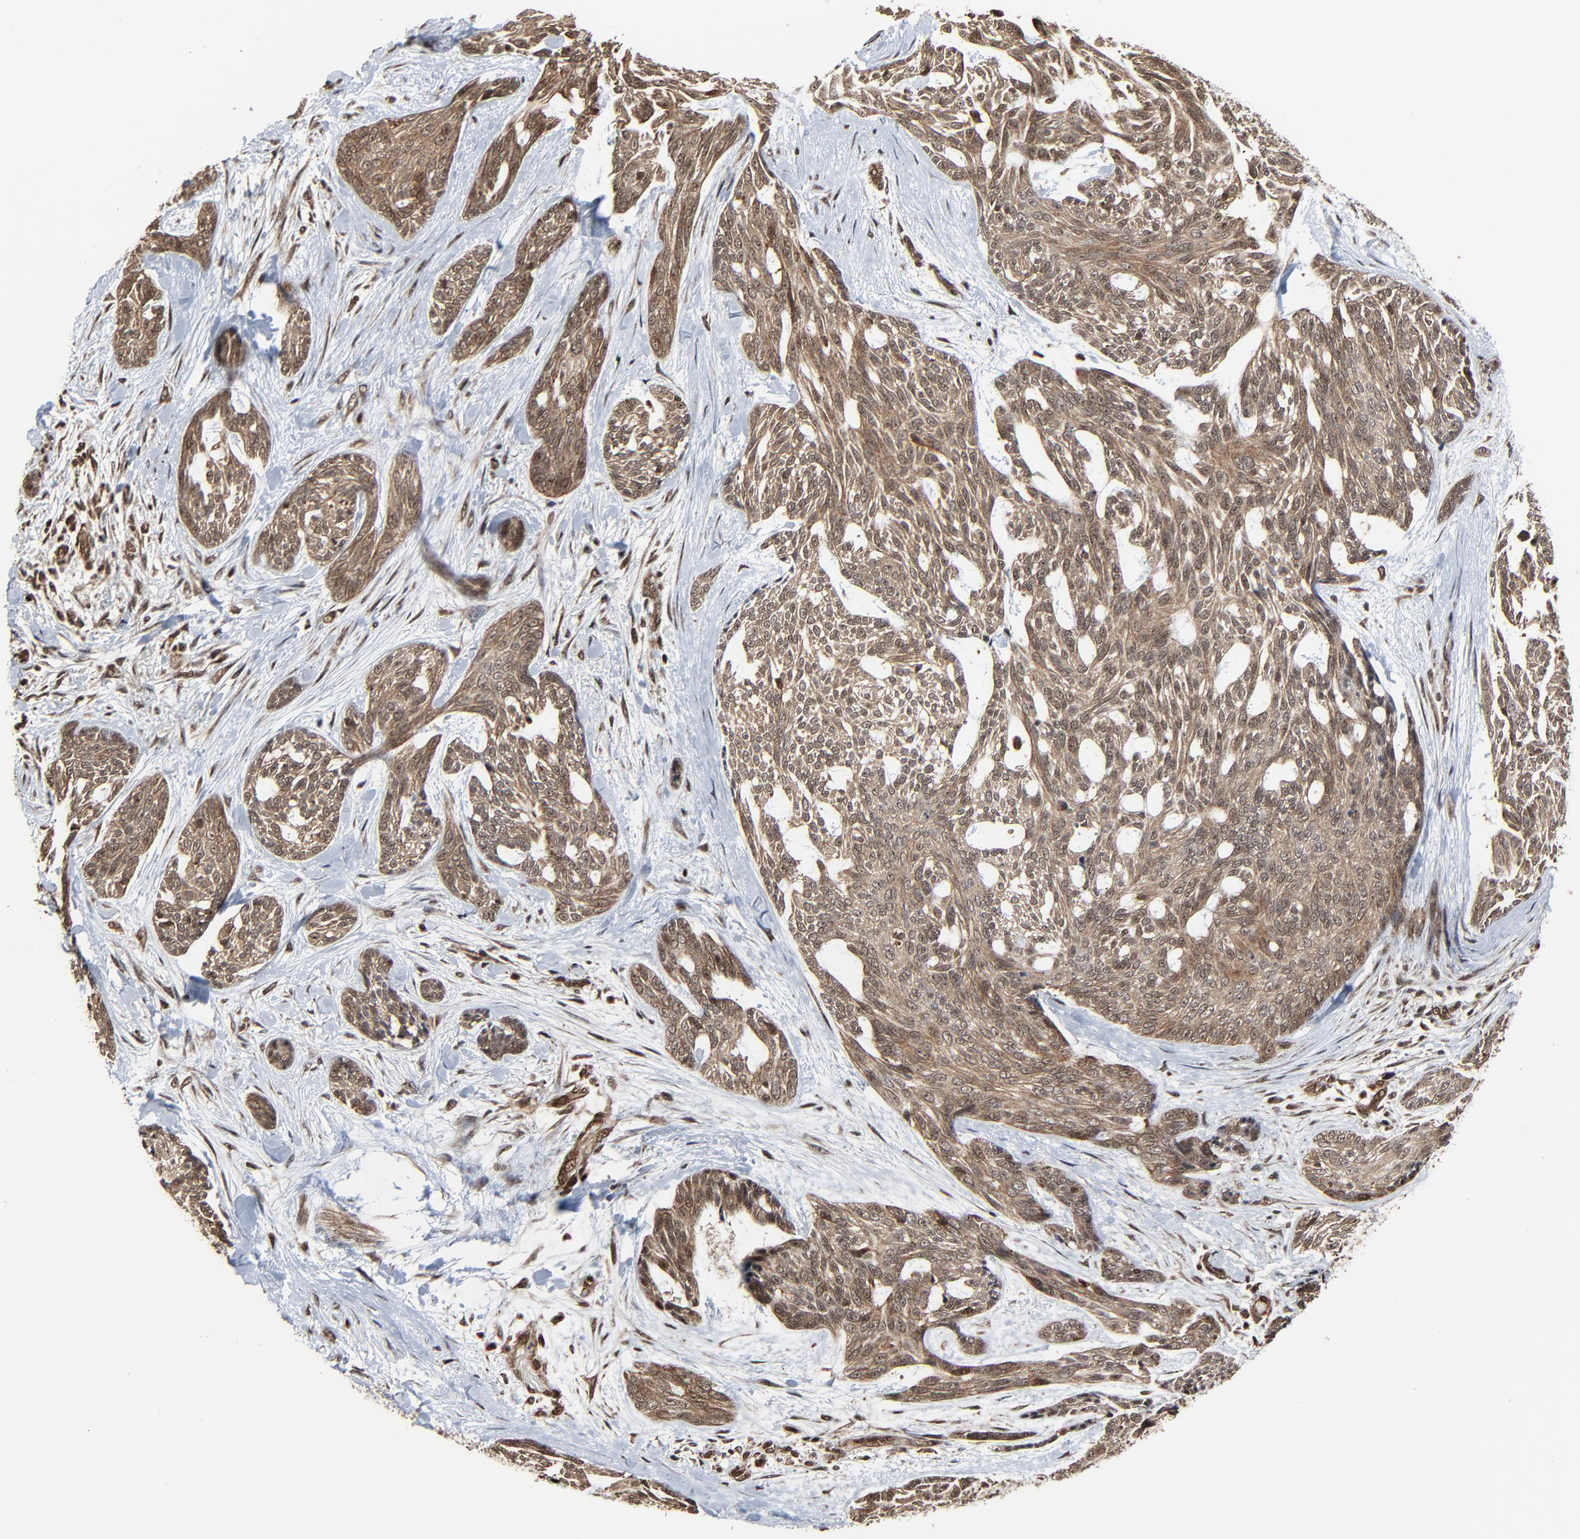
{"staining": {"intensity": "moderate", "quantity": ">75%", "location": "cytoplasmic/membranous,nuclear"}, "tissue": "skin cancer", "cell_type": "Tumor cells", "image_type": "cancer", "snomed": [{"axis": "morphology", "description": "Normal tissue, NOS"}, {"axis": "morphology", "description": "Basal cell carcinoma"}, {"axis": "topography", "description": "Skin"}], "caption": "IHC (DAB) staining of basal cell carcinoma (skin) reveals moderate cytoplasmic/membranous and nuclear protein staining in about >75% of tumor cells.", "gene": "RHOJ", "patient": {"sex": "female", "age": 71}}